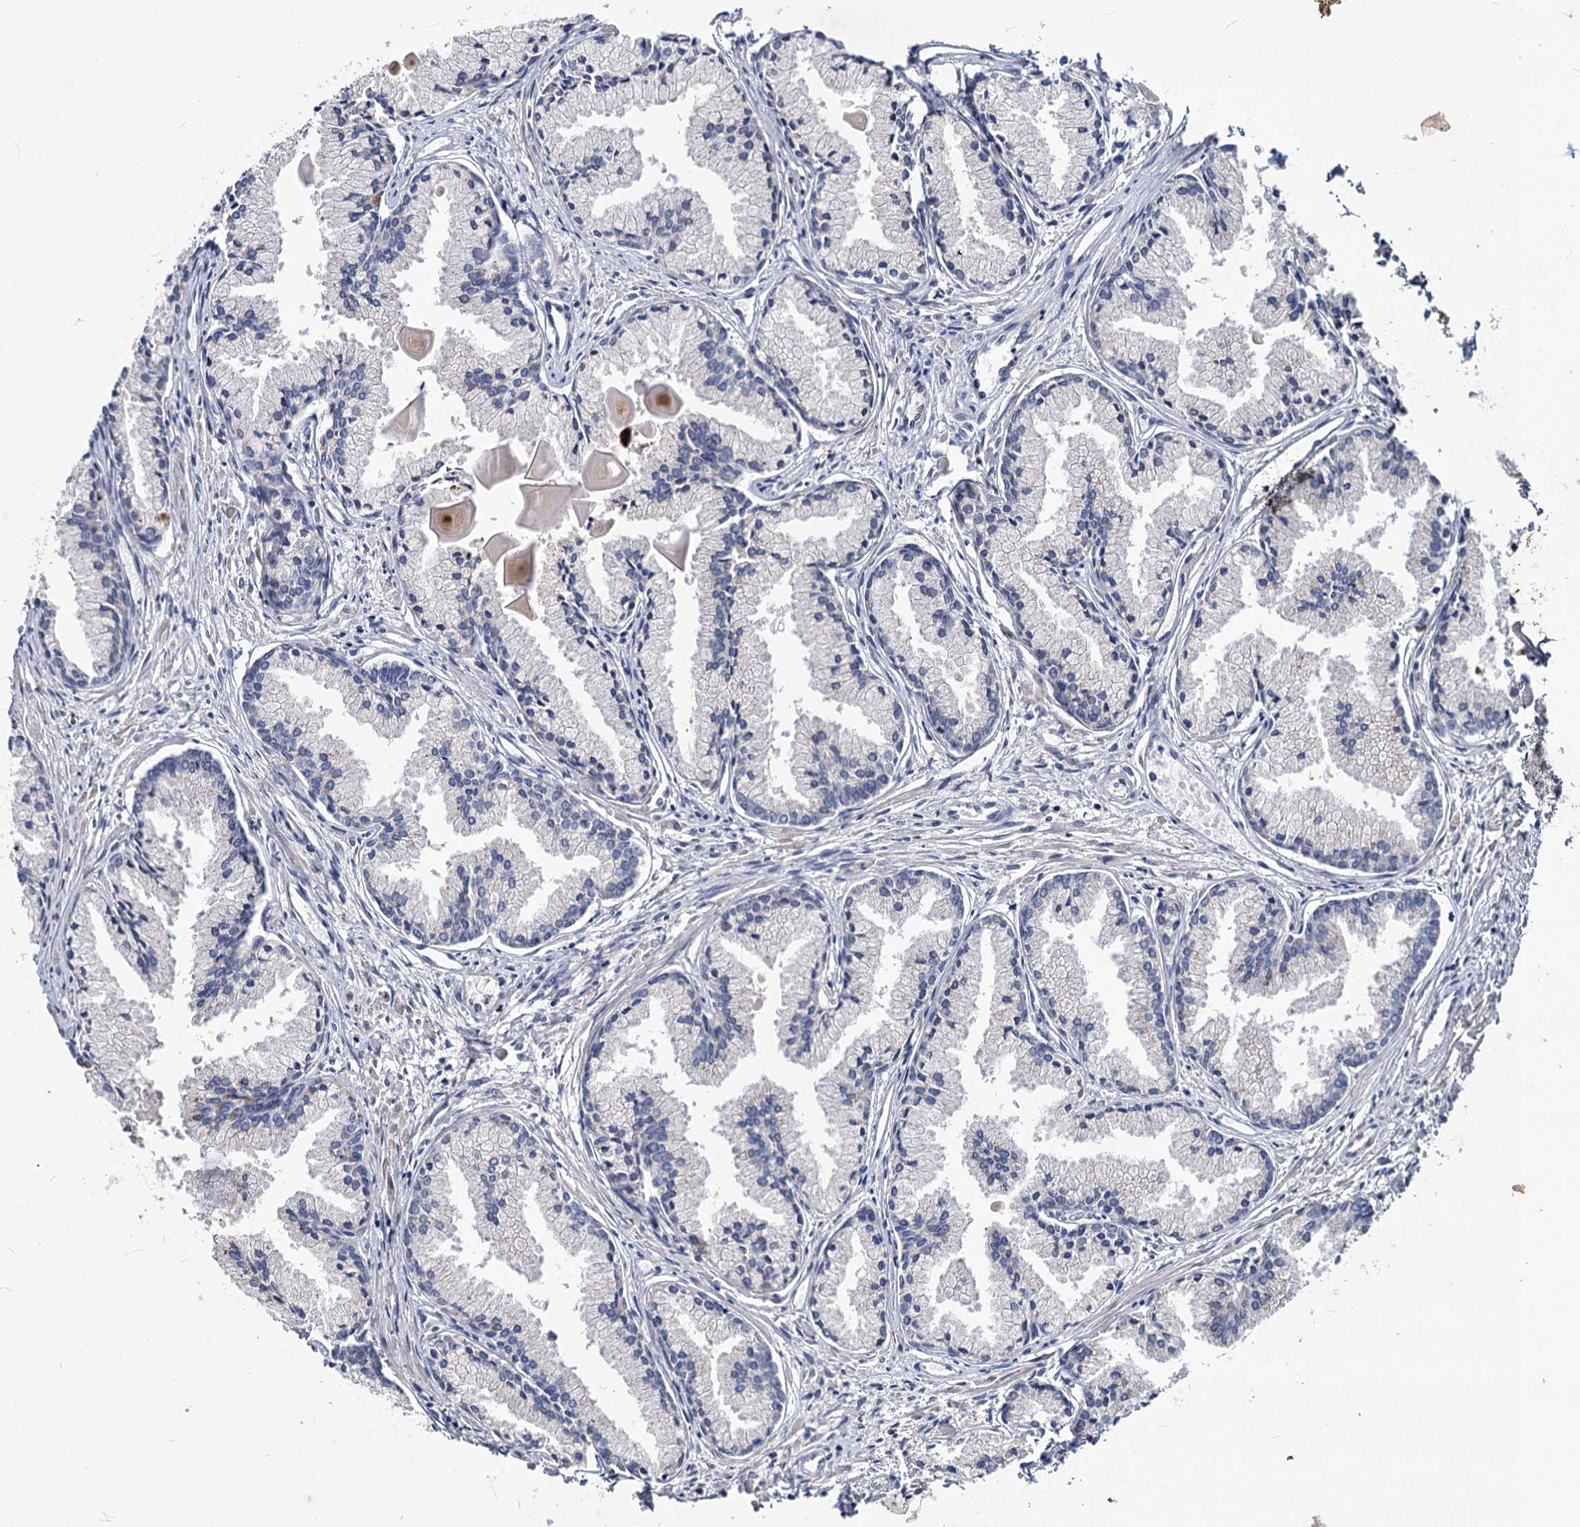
{"staining": {"intensity": "negative", "quantity": "none", "location": "none"}, "tissue": "prostate cancer", "cell_type": "Tumor cells", "image_type": "cancer", "snomed": [{"axis": "morphology", "description": "Adenocarcinoma, High grade"}, {"axis": "topography", "description": "Prostate"}], "caption": "Immunohistochemistry histopathology image of prostate cancer (adenocarcinoma (high-grade)) stained for a protein (brown), which displays no expression in tumor cells. (Immunohistochemistry, brightfield microscopy, high magnification).", "gene": "C11orf86", "patient": {"sex": "male", "age": 68}}